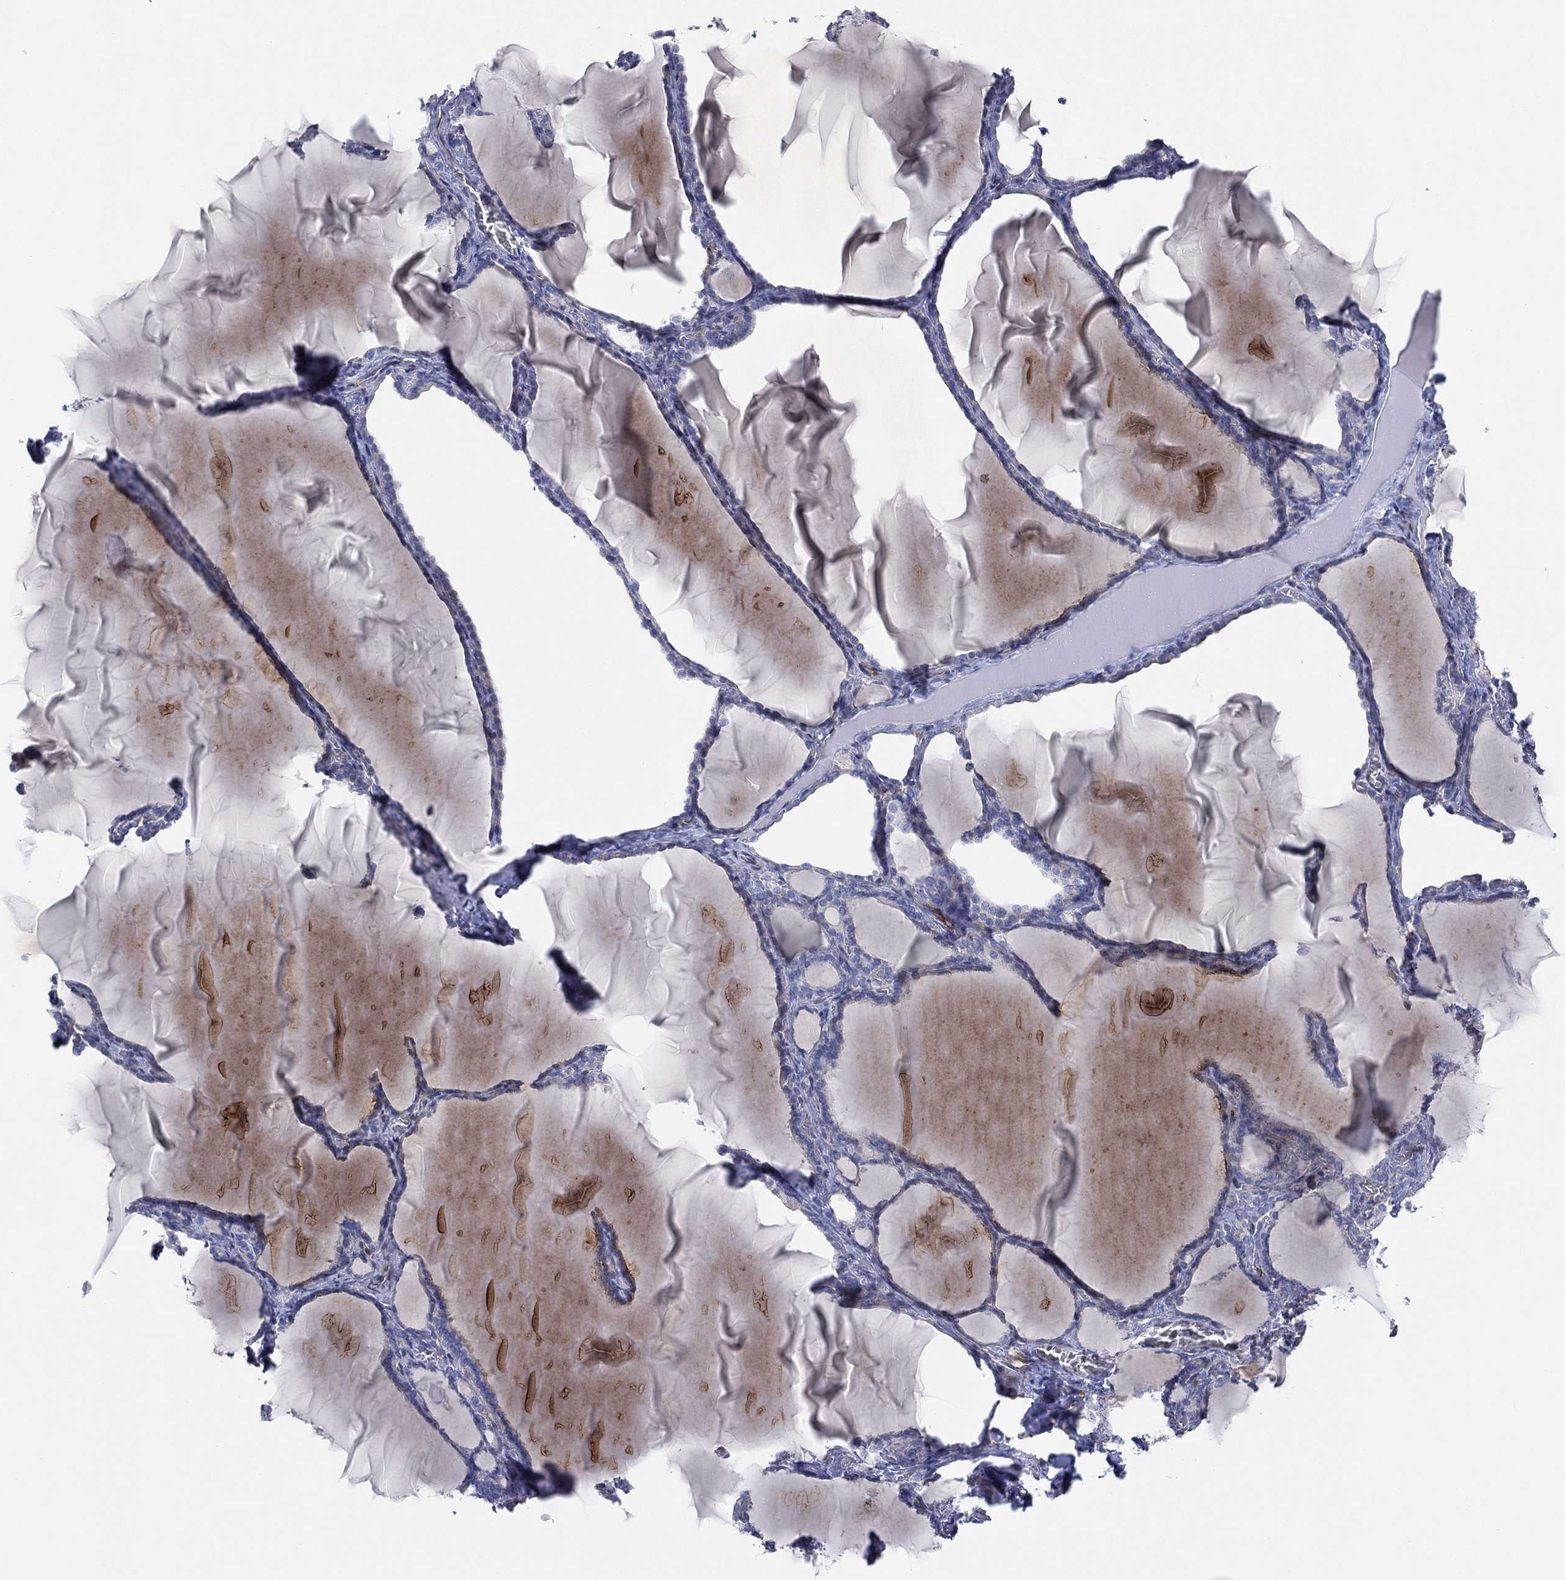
{"staining": {"intensity": "negative", "quantity": "none", "location": "none"}, "tissue": "thyroid gland", "cell_type": "Glandular cells", "image_type": "normal", "snomed": [{"axis": "morphology", "description": "Normal tissue, NOS"}, {"axis": "morphology", "description": "Hyperplasia, NOS"}, {"axis": "topography", "description": "Thyroid gland"}], "caption": "This is an immunohistochemistry (IHC) histopathology image of benign thyroid gland. There is no positivity in glandular cells.", "gene": "FLI1", "patient": {"sex": "female", "age": 27}}